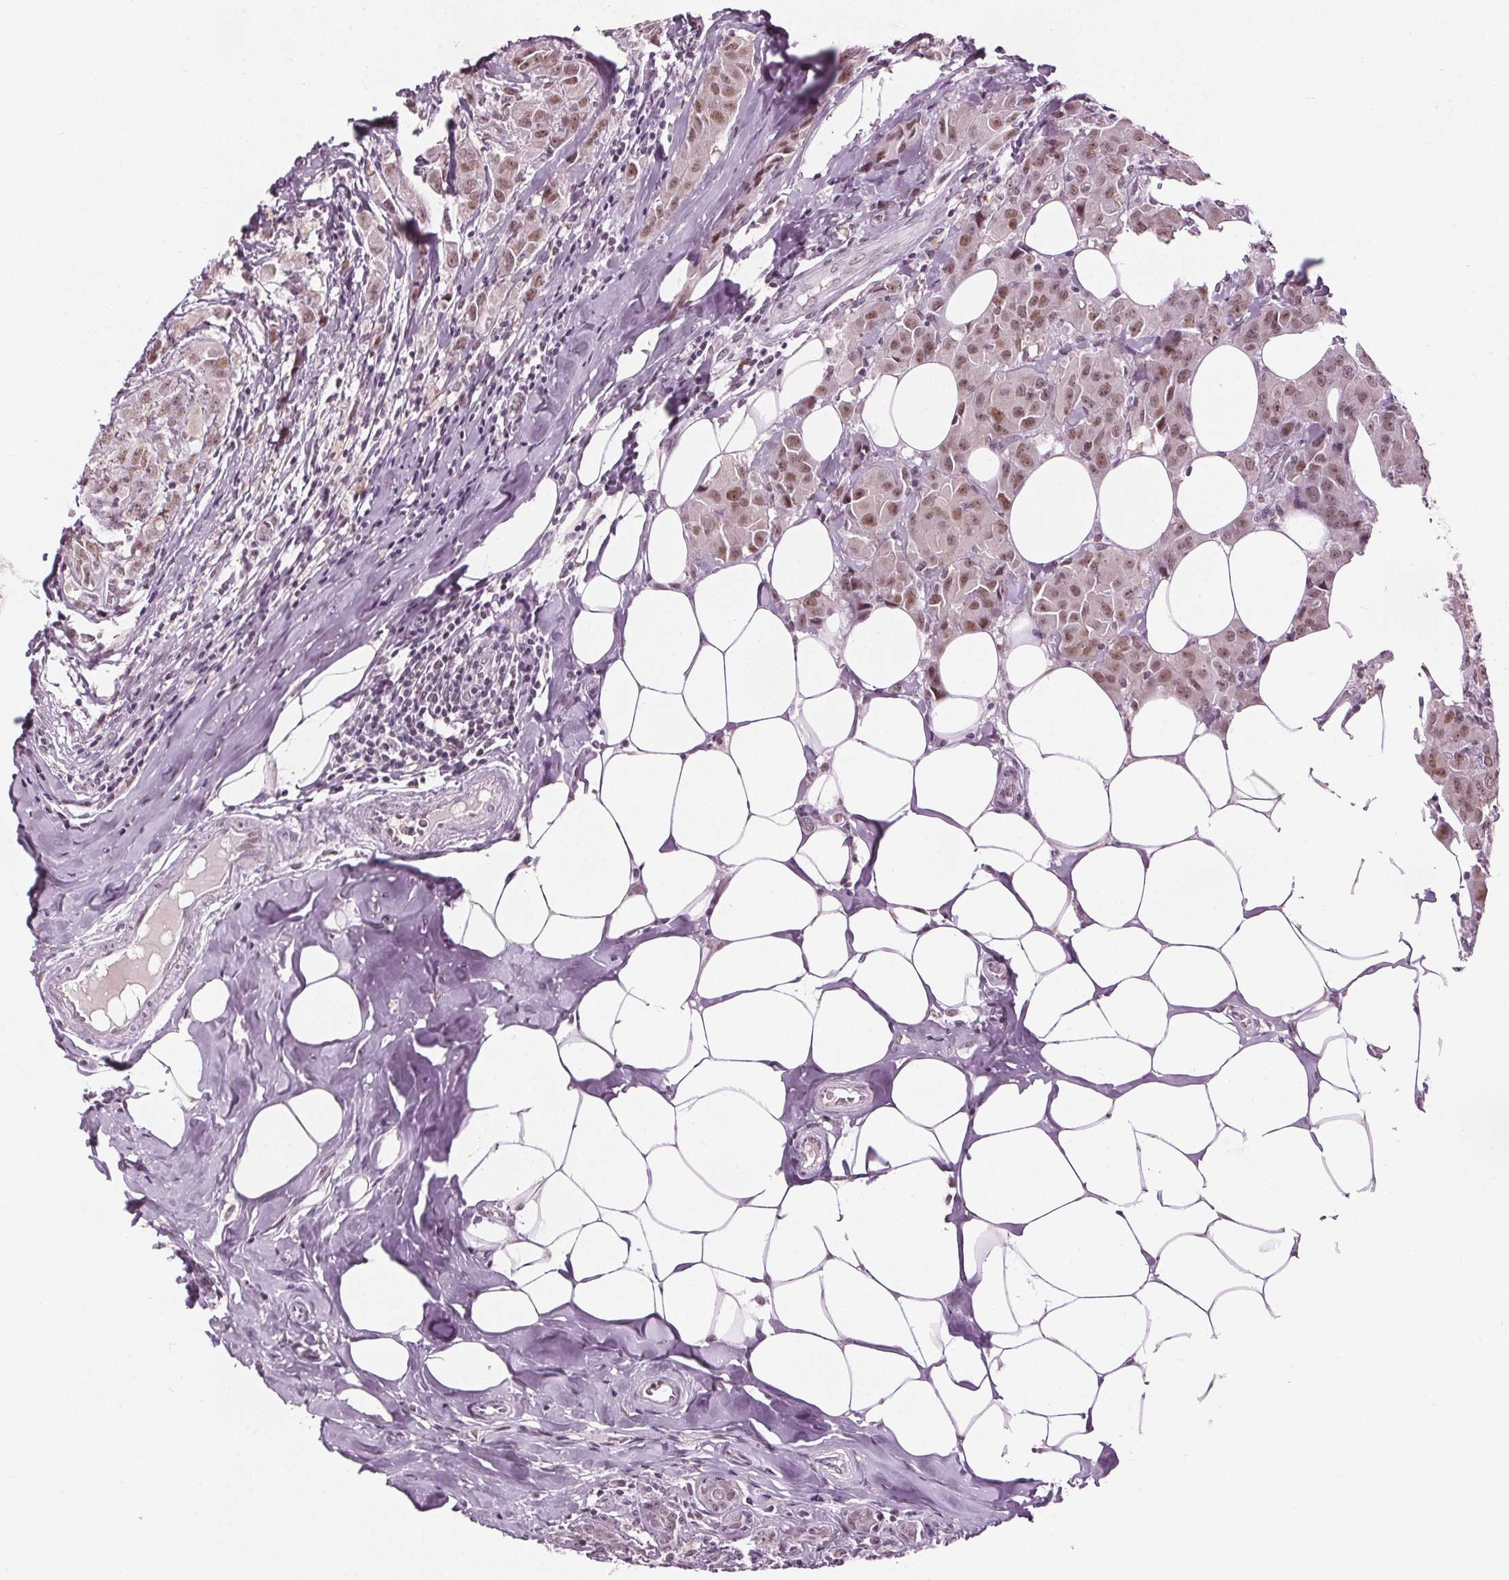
{"staining": {"intensity": "moderate", "quantity": ">75%", "location": "nuclear"}, "tissue": "breast cancer", "cell_type": "Tumor cells", "image_type": "cancer", "snomed": [{"axis": "morphology", "description": "Normal tissue, NOS"}, {"axis": "morphology", "description": "Duct carcinoma"}, {"axis": "topography", "description": "Breast"}], "caption": "Invasive ductal carcinoma (breast) stained with a brown dye exhibits moderate nuclear positive expression in approximately >75% of tumor cells.", "gene": "IWS1", "patient": {"sex": "female", "age": 43}}